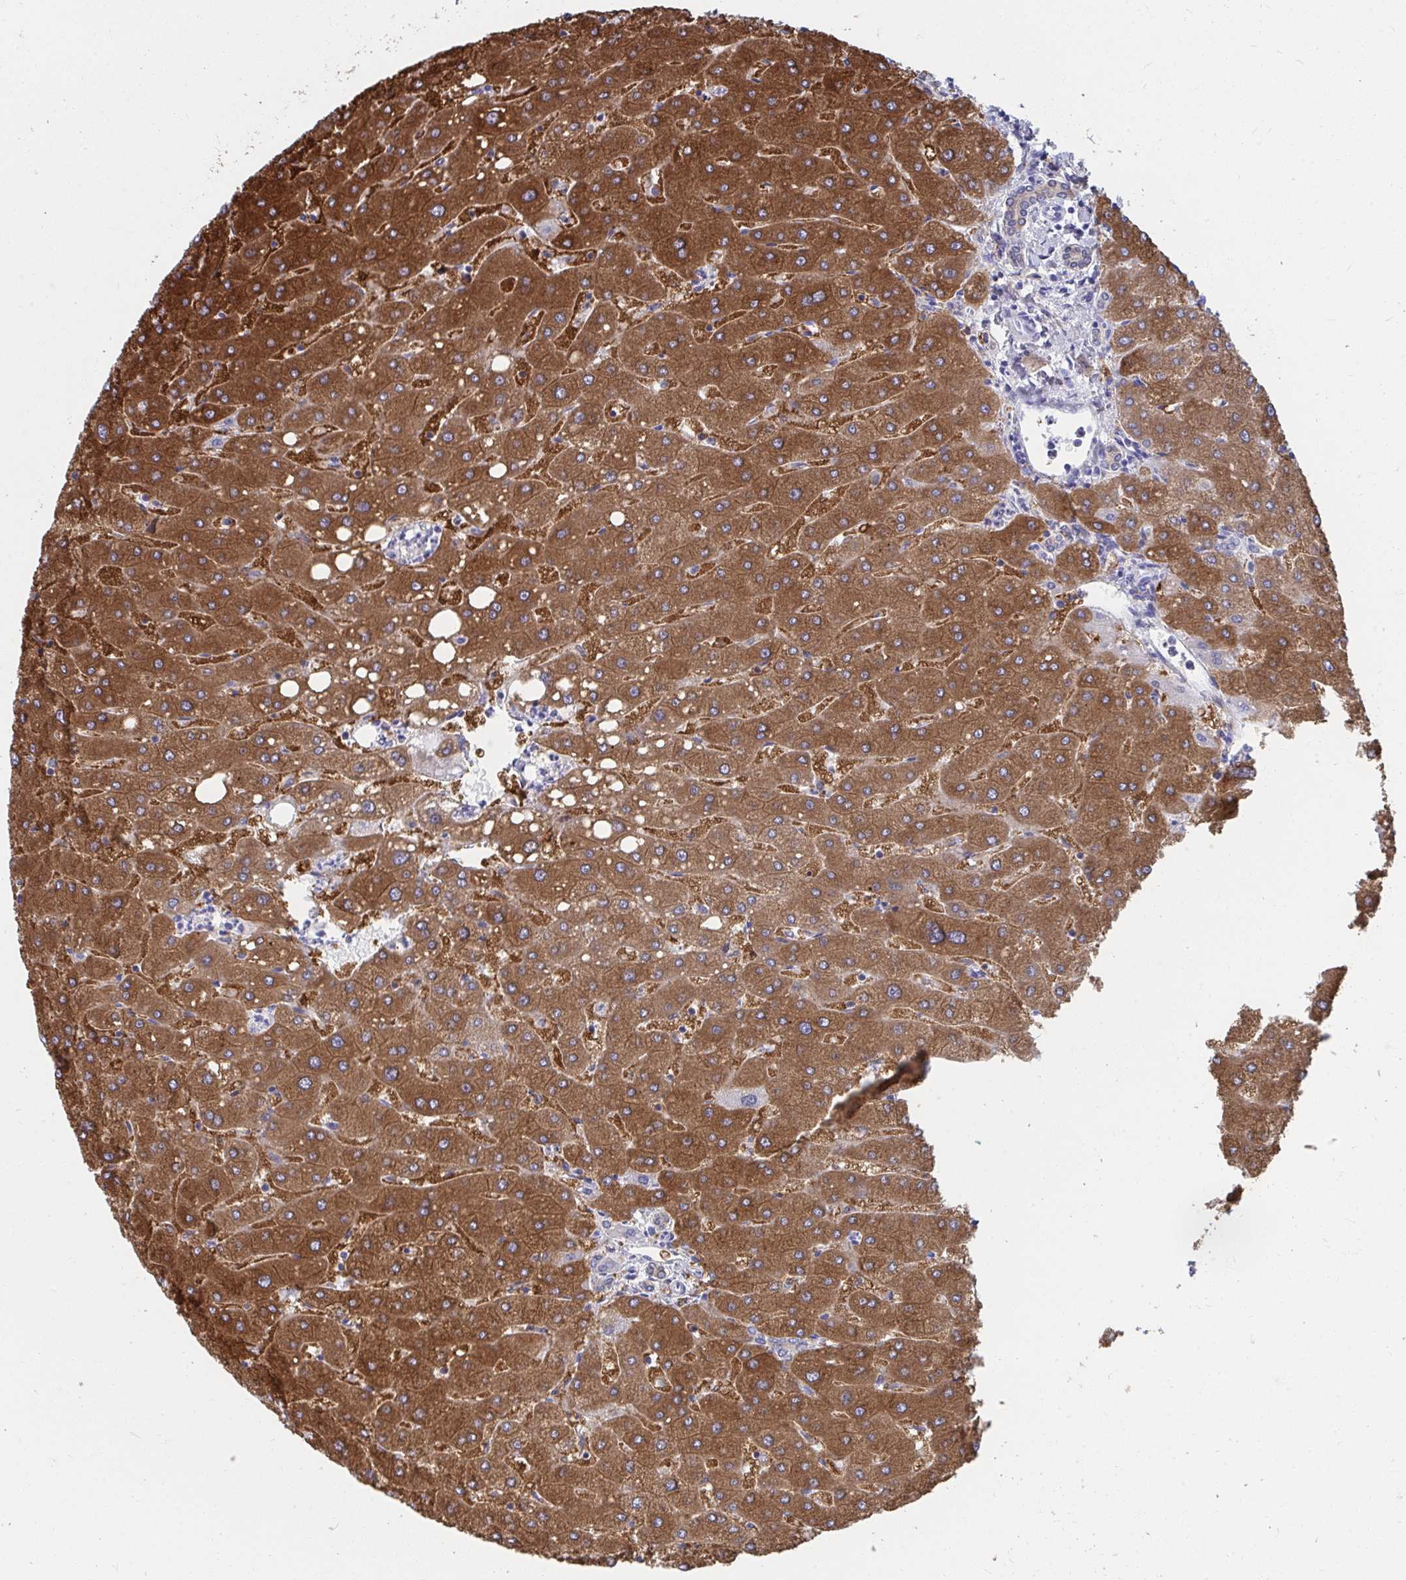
{"staining": {"intensity": "weak", "quantity": "25%-75%", "location": "cytoplasmic/membranous"}, "tissue": "liver", "cell_type": "Cholangiocytes", "image_type": "normal", "snomed": [{"axis": "morphology", "description": "Normal tissue, NOS"}, {"axis": "topography", "description": "Liver"}], "caption": "Immunohistochemical staining of unremarkable human liver shows low levels of weak cytoplasmic/membranous positivity in about 25%-75% of cholangiocytes.", "gene": "HGD", "patient": {"sex": "male", "age": 67}}